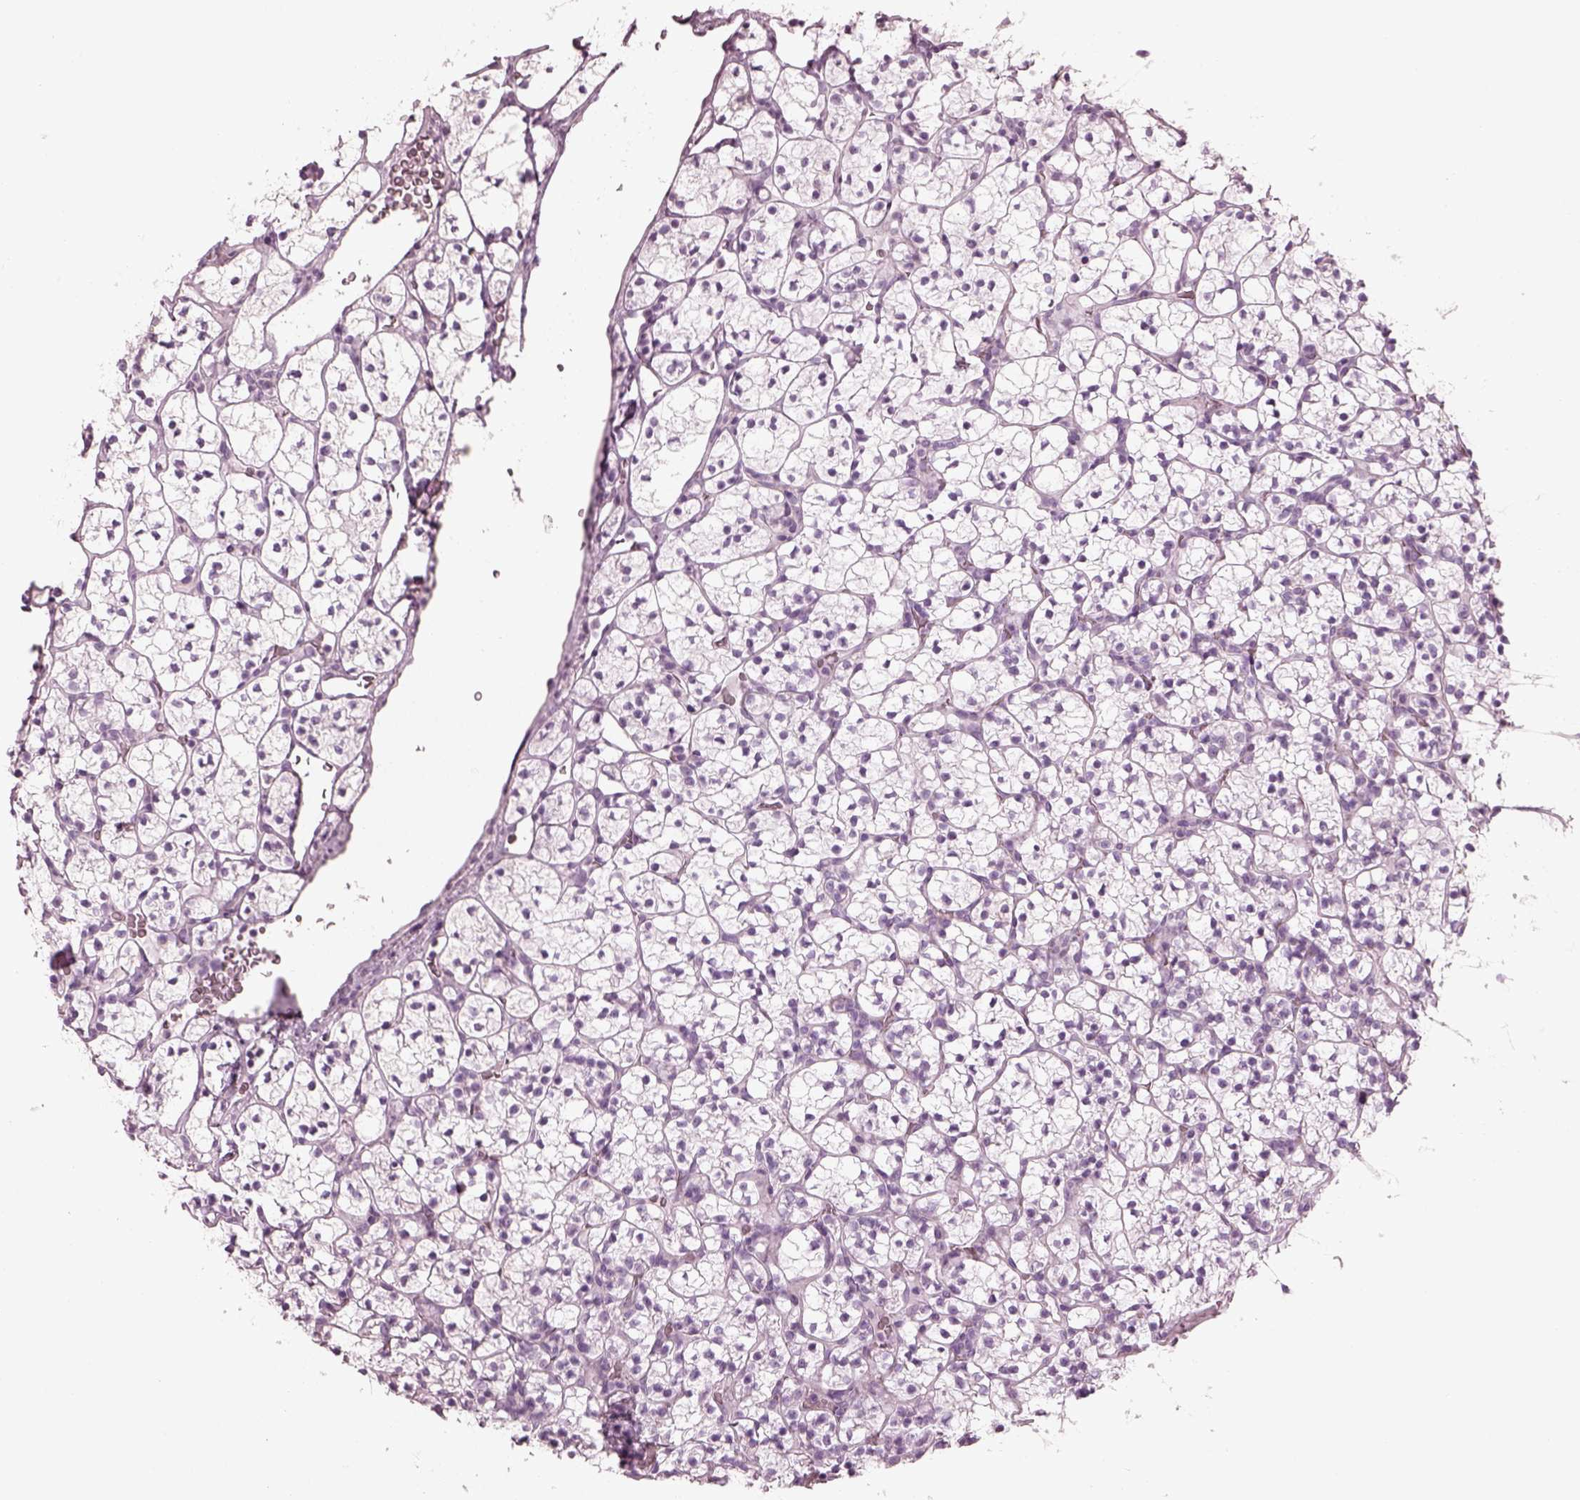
{"staining": {"intensity": "negative", "quantity": "none", "location": "none"}, "tissue": "renal cancer", "cell_type": "Tumor cells", "image_type": "cancer", "snomed": [{"axis": "morphology", "description": "Adenocarcinoma, NOS"}, {"axis": "topography", "description": "Kidney"}], "caption": "Tumor cells show no significant staining in renal cancer.", "gene": "PDC", "patient": {"sex": "female", "age": 89}}